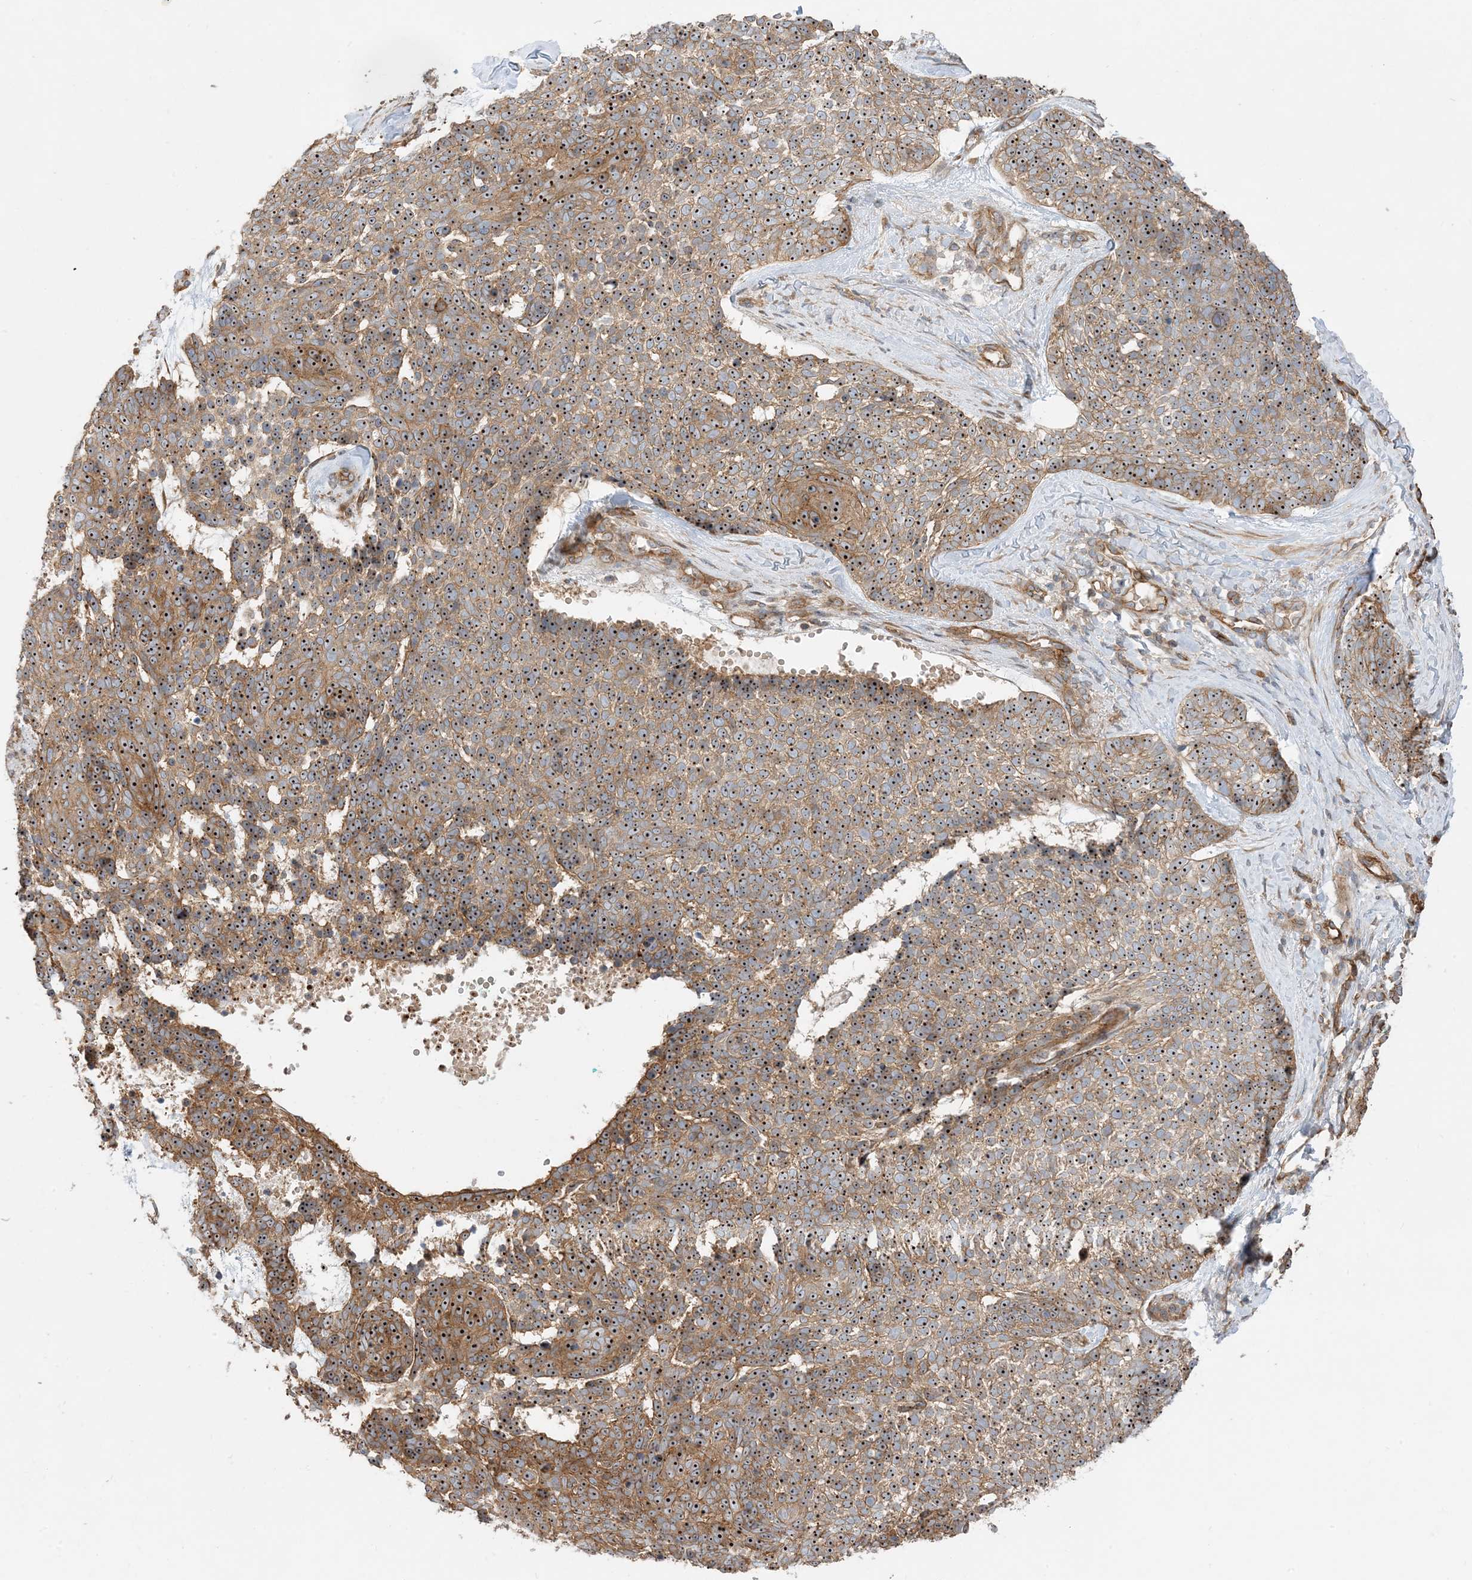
{"staining": {"intensity": "moderate", "quantity": ">75%", "location": "cytoplasmic/membranous,nuclear"}, "tissue": "skin cancer", "cell_type": "Tumor cells", "image_type": "cancer", "snomed": [{"axis": "morphology", "description": "Basal cell carcinoma"}, {"axis": "topography", "description": "Skin"}], "caption": "Immunohistochemistry histopathology image of human basal cell carcinoma (skin) stained for a protein (brown), which shows medium levels of moderate cytoplasmic/membranous and nuclear staining in about >75% of tumor cells.", "gene": "MYL5", "patient": {"sex": "female", "age": 81}}